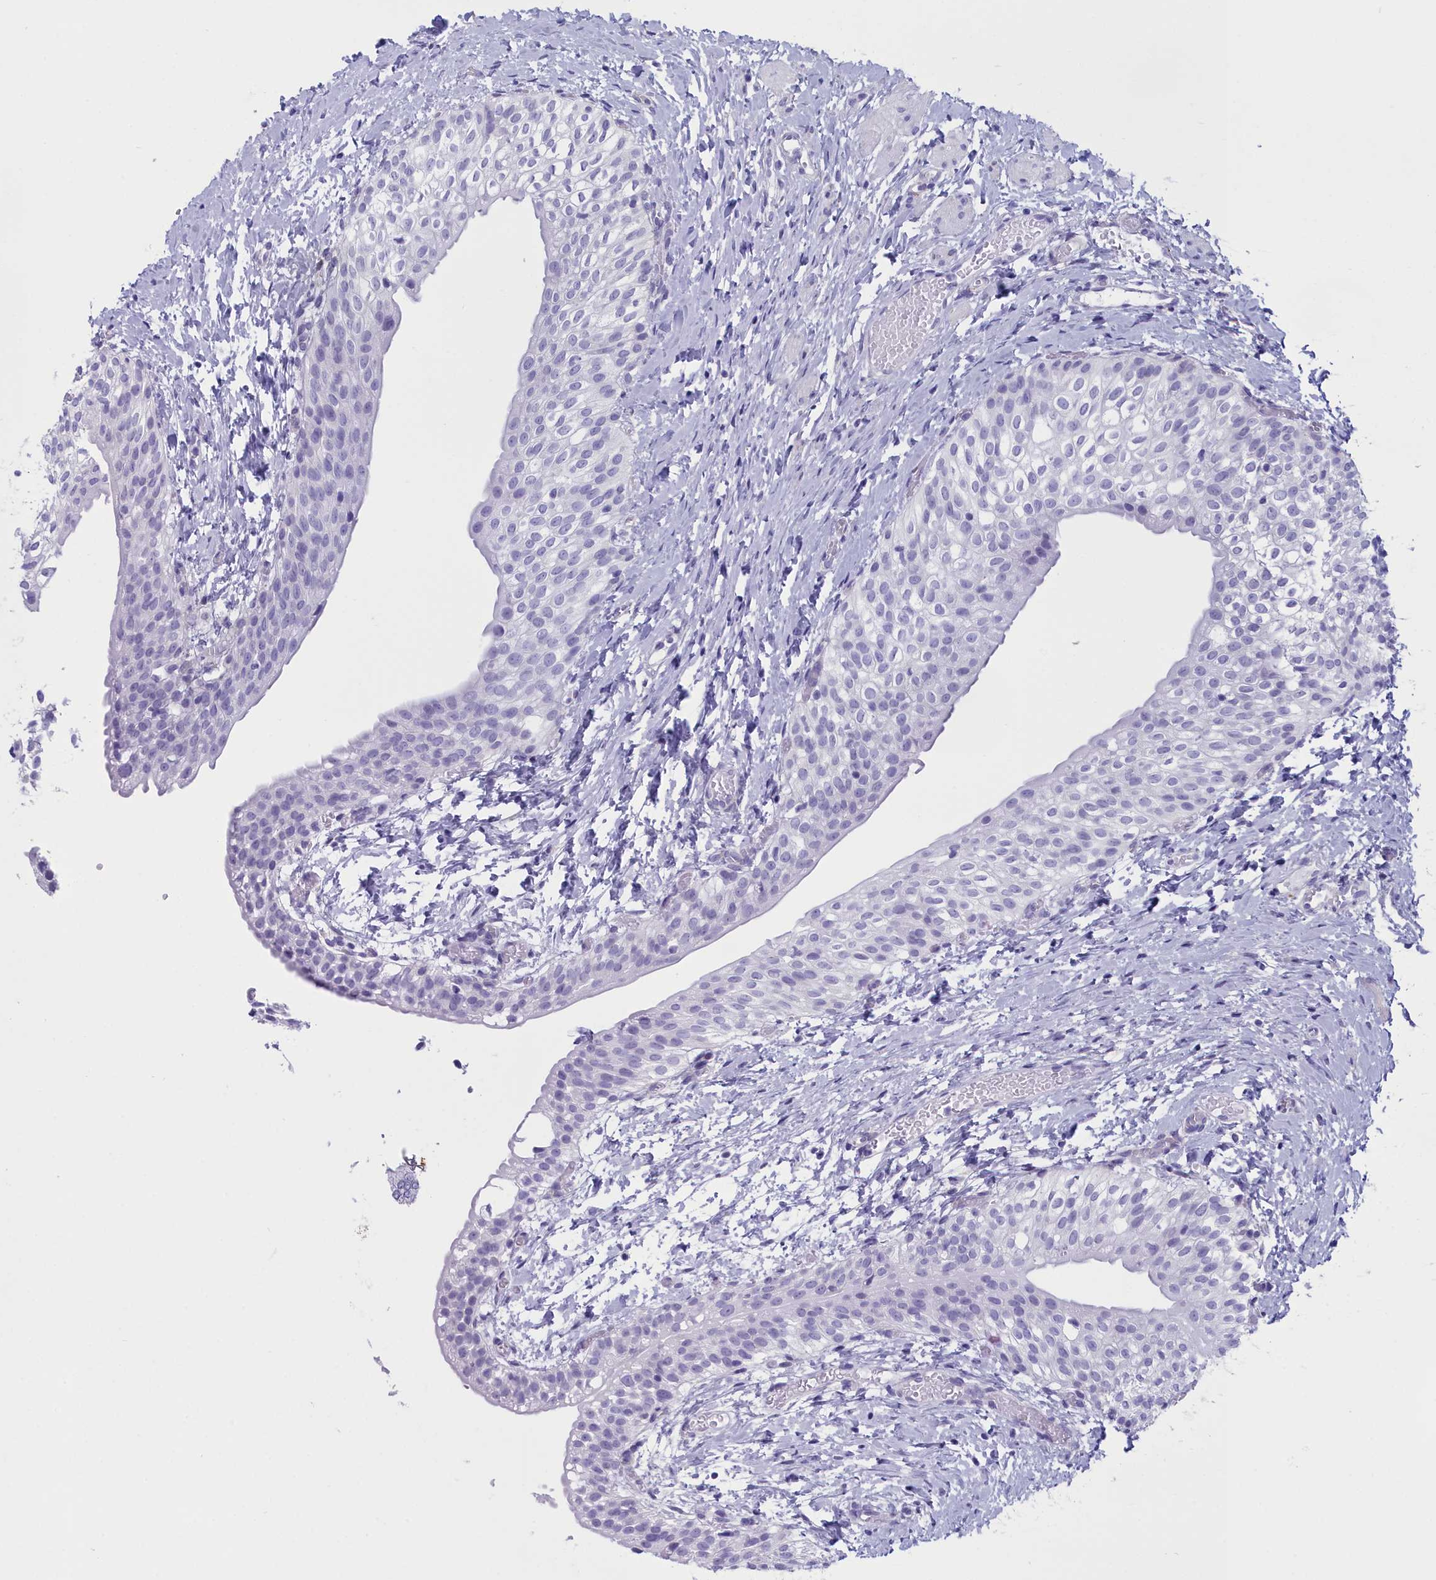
{"staining": {"intensity": "negative", "quantity": "none", "location": "none"}, "tissue": "urinary bladder", "cell_type": "Urothelial cells", "image_type": "normal", "snomed": [{"axis": "morphology", "description": "Normal tissue, NOS"}, {"axis": "topography", "description": "Urinary bladder"}], "caption": "DAB (3,3'-diaminobenzidine) immunohistochemical staining of benign human urinary bladder exhibits no significant positivity in urothelial cells.", "gene": "MAP6", "patient": {"sex": "male", "age": 1}}